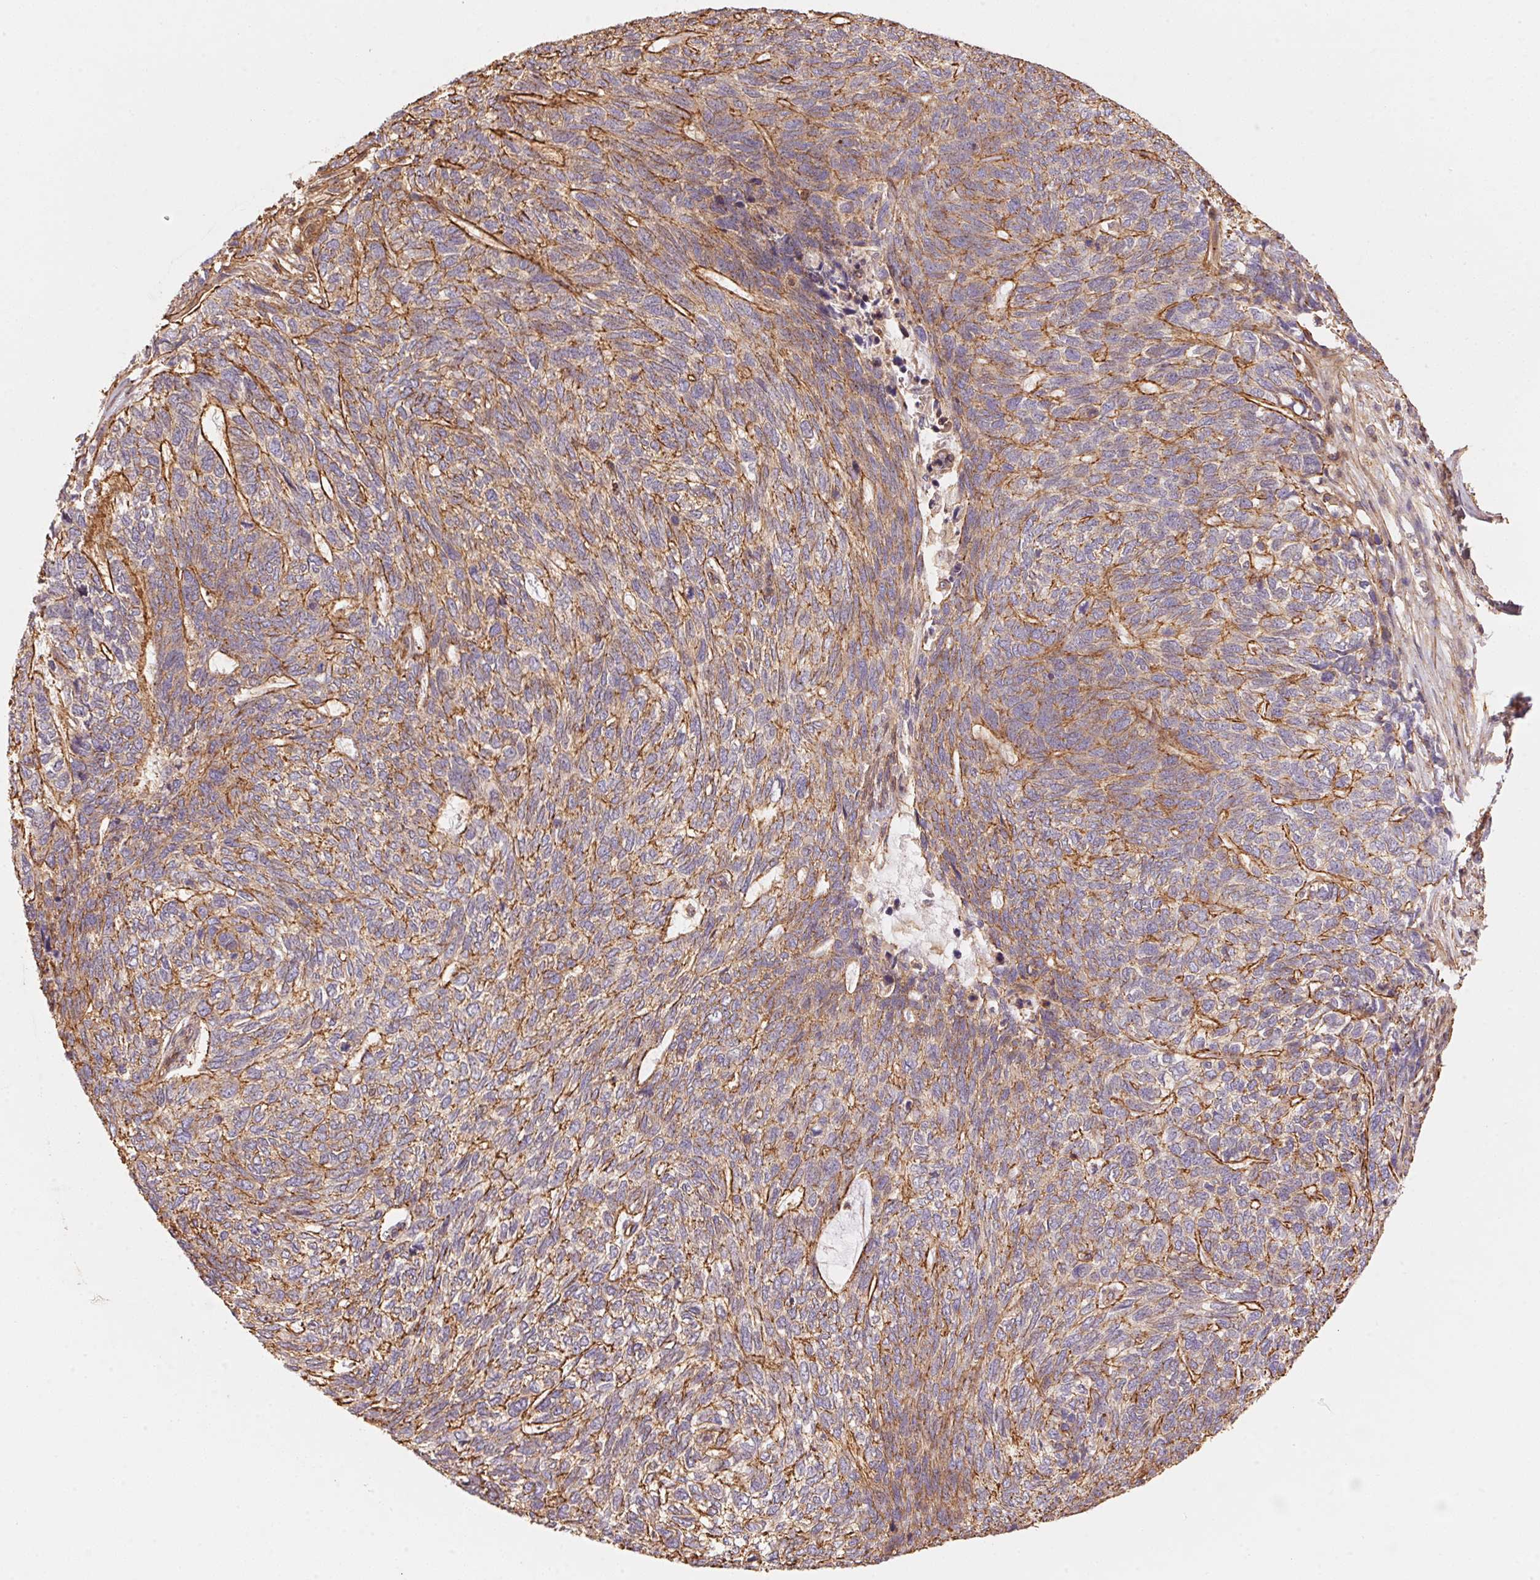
{"staining": {"intensity": "moderate", "quantity": "25%-75%", "location": "cytoplasmic/membranous"}, "tissue": "skin cancer", "cell_type": "Tumor cells", "image_type": "cancer", "snomed": [{"axis": "morphology", "description": "Basal cell carcinoma"}, {"axis": "topography", "description": "Skin"}], "caption": "Human basal cell carcinoma (skin) stained for a protein (brown) shows moderate cytoplasmic/membranous positive staining in about 25%-75% of tumor cells.", "gene": "FRAS1", "patient": {"sex": "female", "age": 65}}